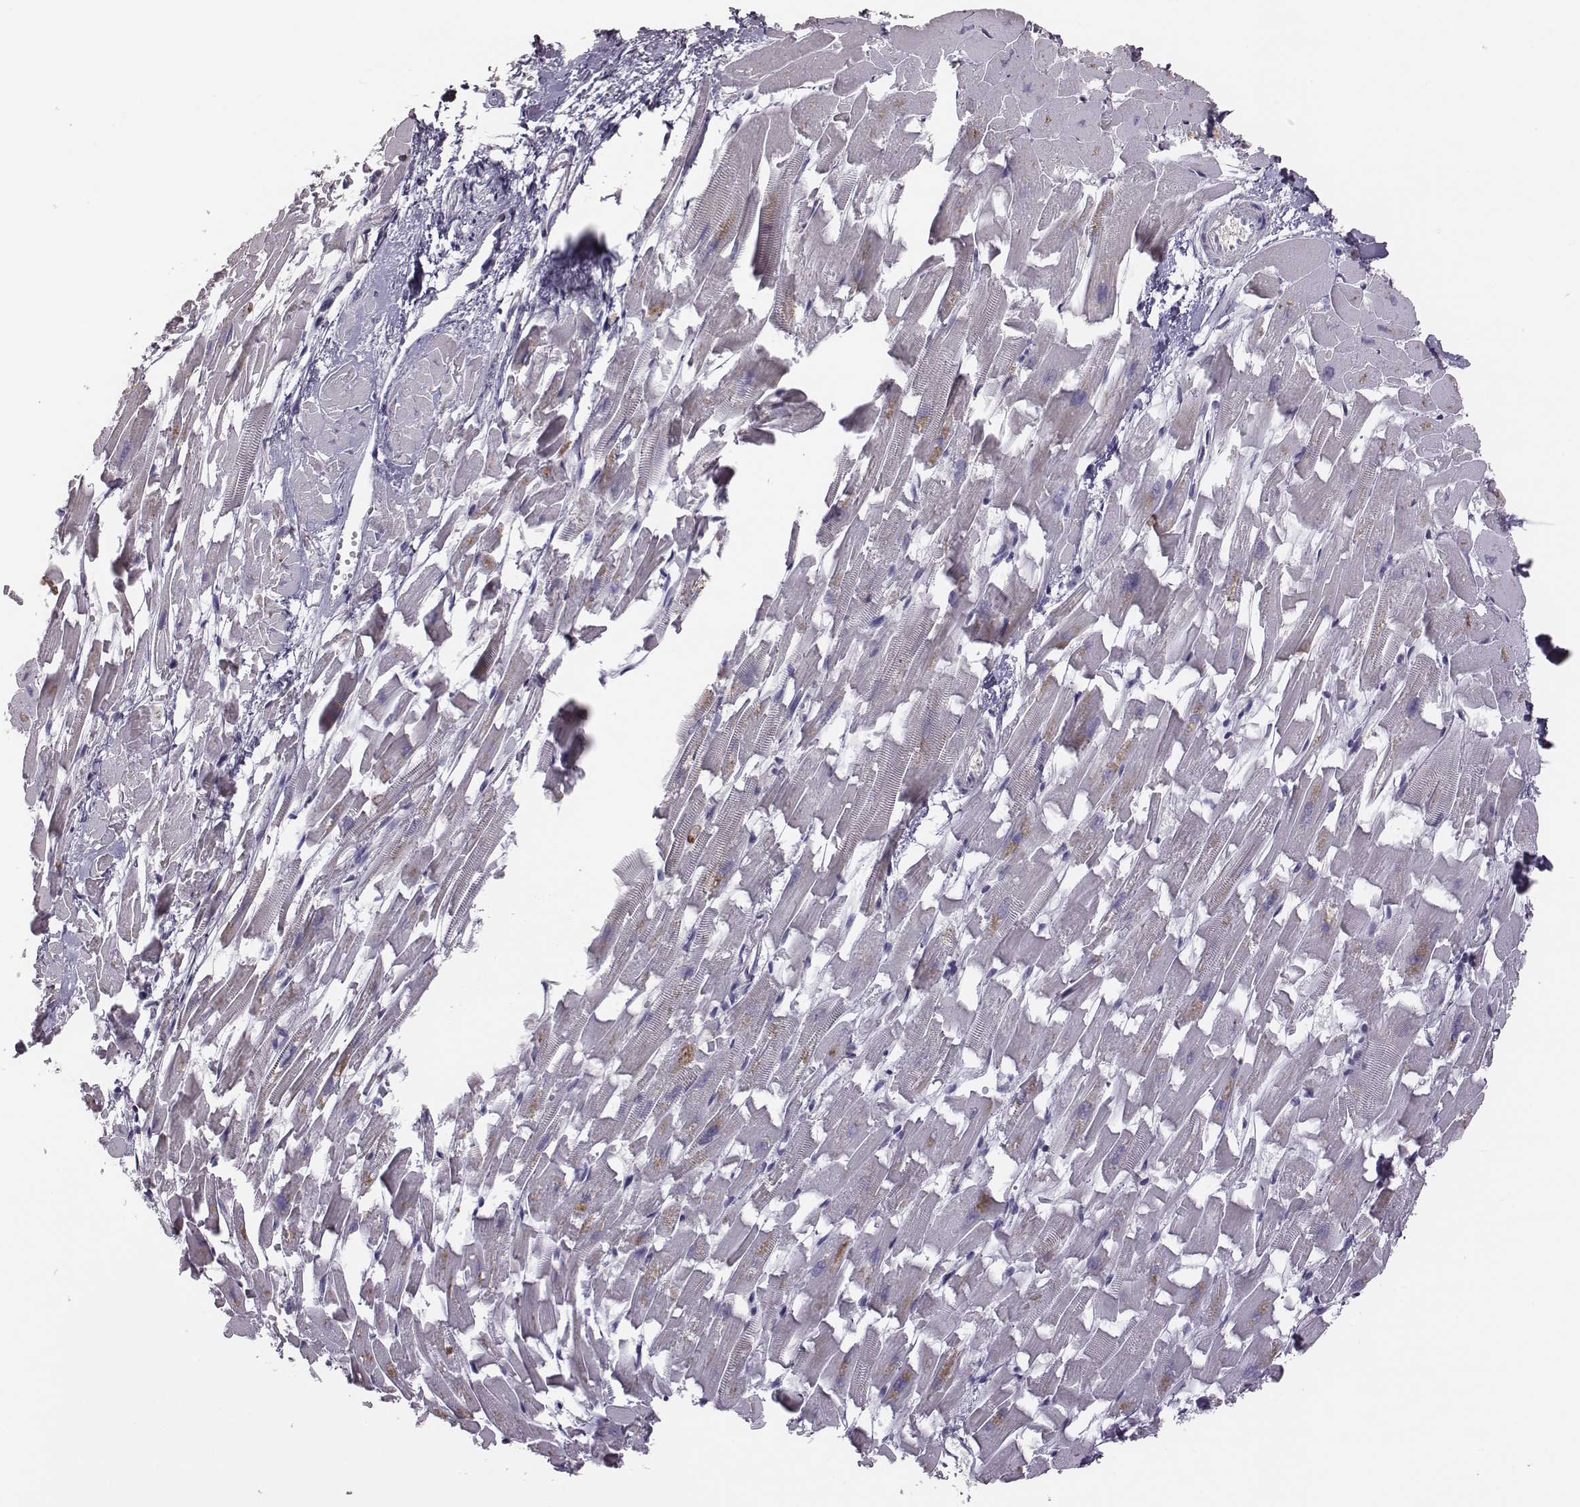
{"staining": {"intensity": "negative", "quantity": "none", "location": "none"}, "tissue": "heart muscle", "cell_type": "Cardiomyocytes", "image_type": "normal", "snomed": [{"axis": "morphology", "description": "Normal tissue, NOS"}, {"axis": "topography", "description": "Heart"}], "caption": "This is a micrograph of immunohistochemistry (IHC) staining of normal heart muscle, which shows no staining in cardiomyocytes. (DAB IHC, high magnification).", "gene": "KMO", "patient": {"sex": "female", "age": 64}}